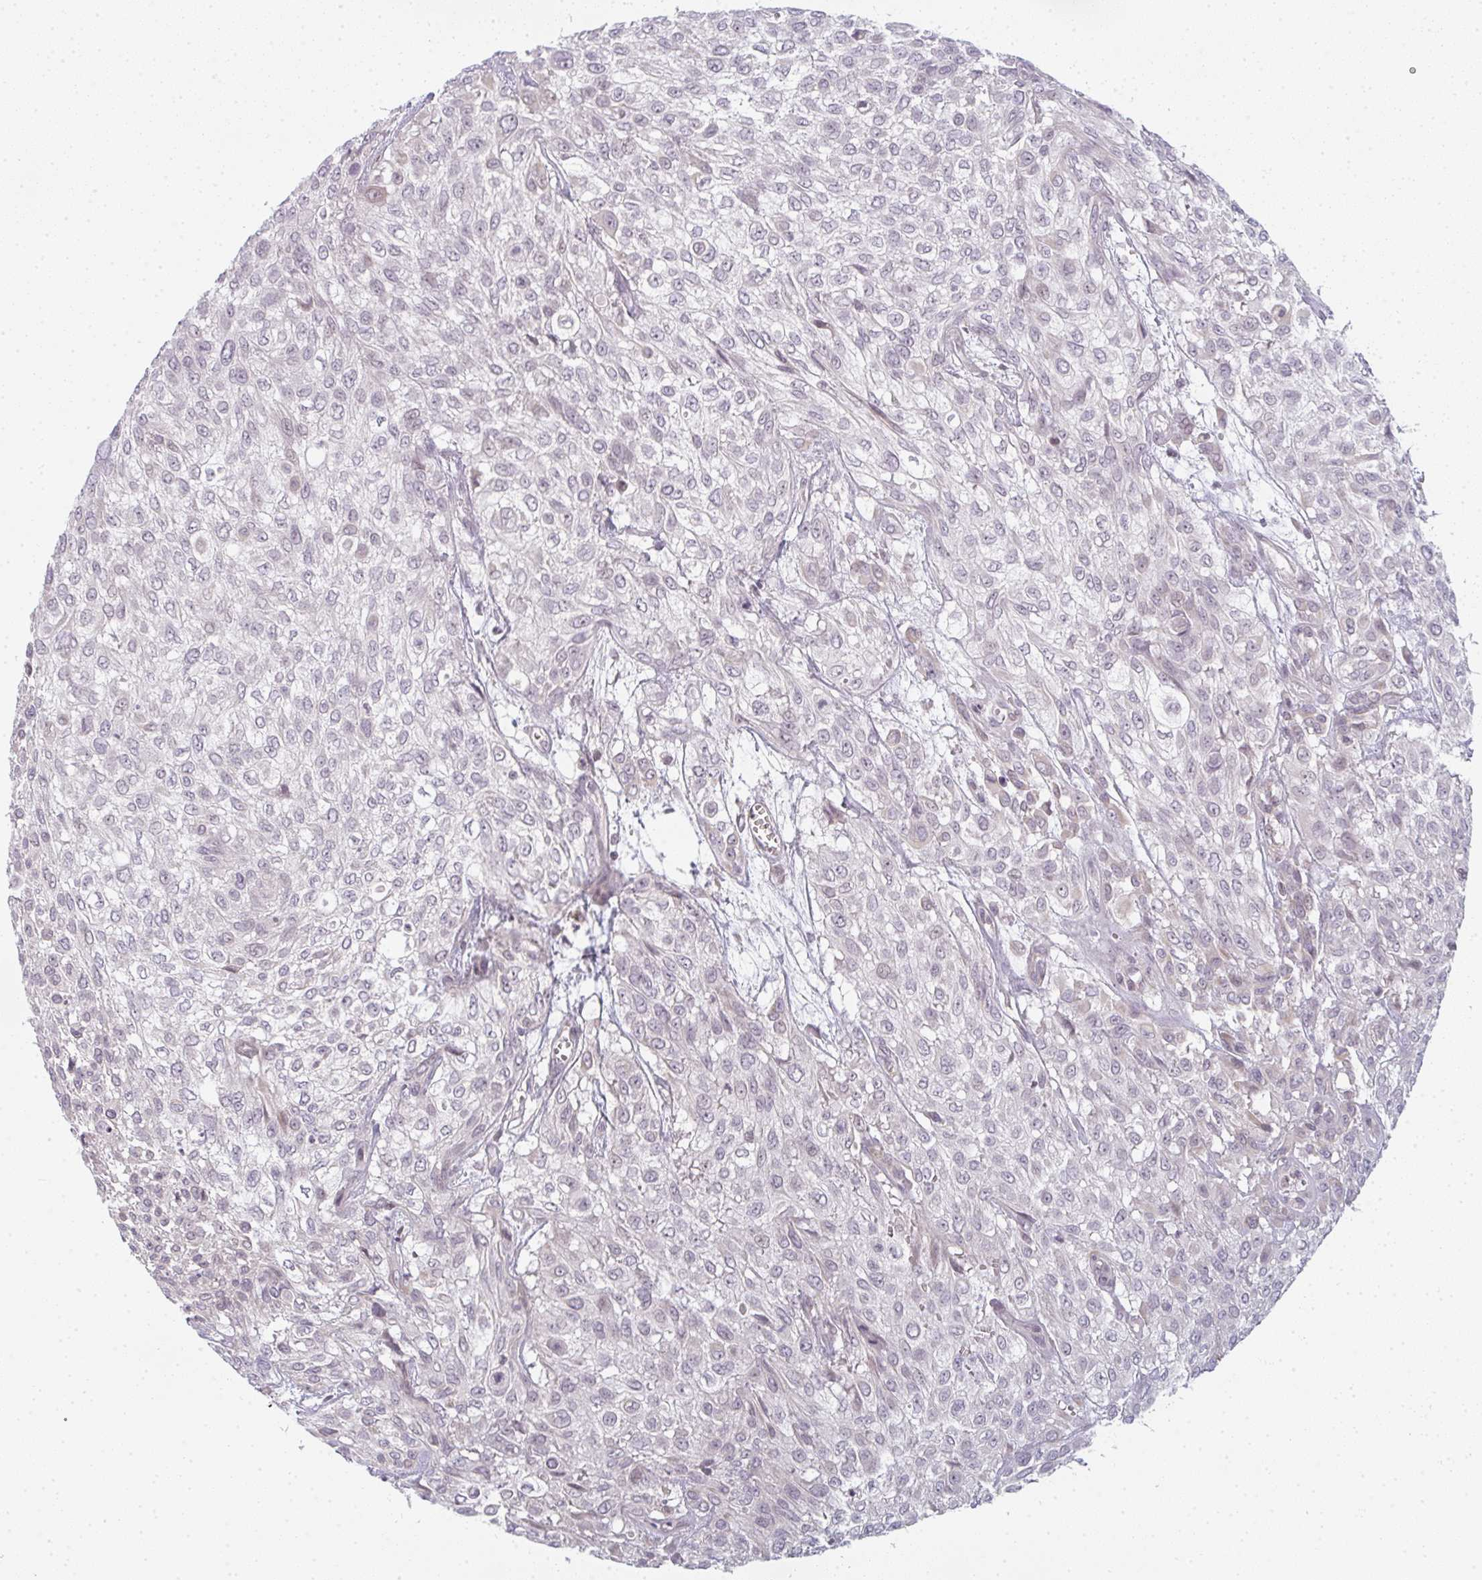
{"staining": {"intensity": "negative", "quantity": "none", "location": "none"}, "tissue": "urothelial cancer", "cell_type": "Tumor cells", "image_type": "cancer", "snomed": [{"axis": "morphology", "description": "Urothelial carcinoma, High grade"}, {"axis": "topography", "description": "Urinary bladder"}], "caption": "High power microscopy histopathology image of an immunohistochemistry (IHC) image of urothelial carcinoma (high-grade), revealing no significant positivity in tumor cells.", "gene": "RBBP6", "patient": {"sex": "male", "age": 57}}